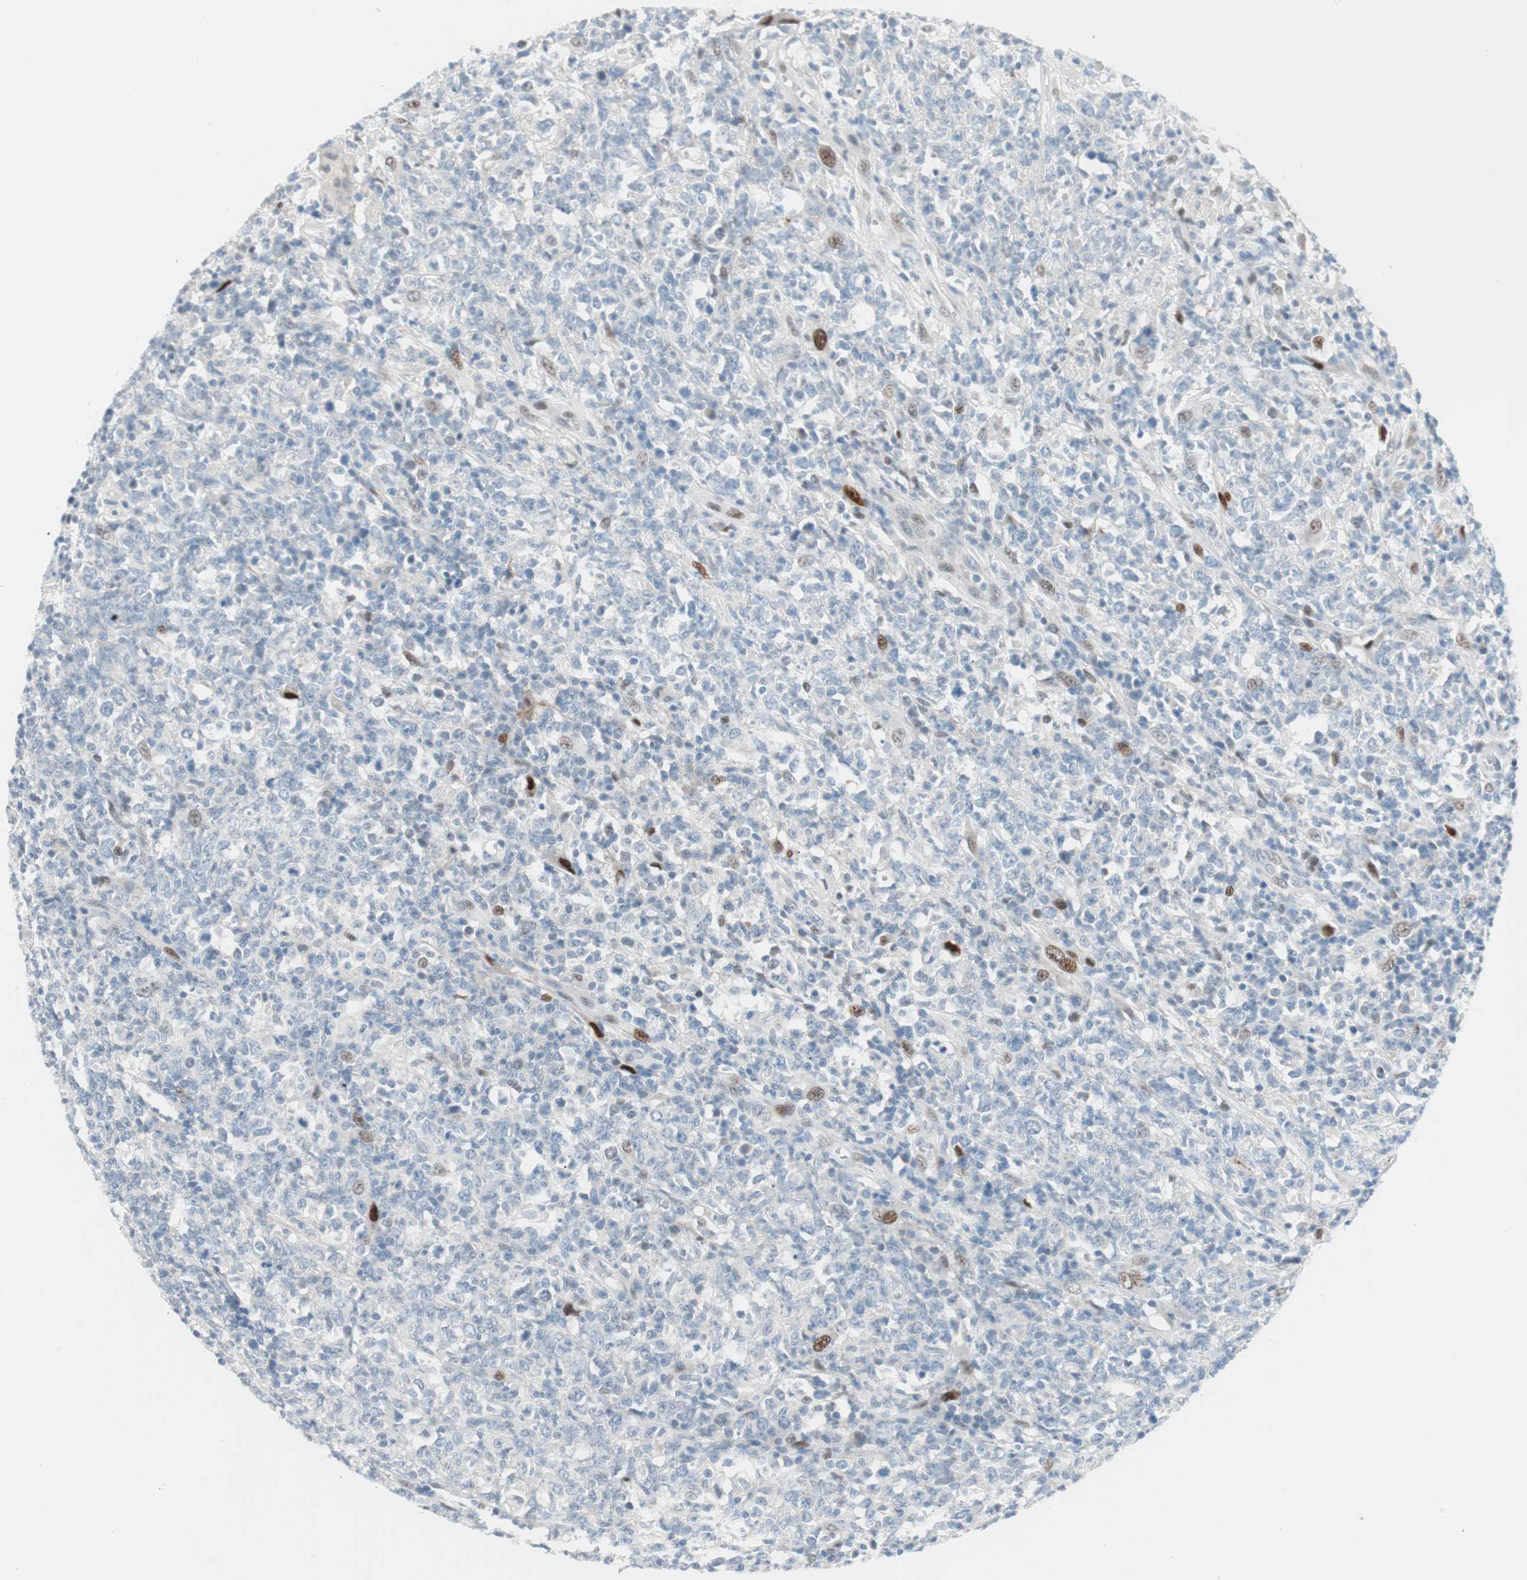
{"staining": {"intensity": "moderate", "quantity": "<25%", "location": "nuclear"}, "tissue": "lymphoma", "cell_type": "Tumor cells", "image_type": "cancer", "snomed": [{"axis": "morphology", "description": "Malignant lymphoma, non-Hodgkin's type, High grade"}, {"axis": "topography", "description": "Lymph node"}], "caption": "A brown stain highlights moderate nuclear expression of a protein in human high-grade malignant lymphoma, non-Hodgkin's type tumor cells.", "gene": "FOSL1", "patient": {"sex": "female", "age": 84}}